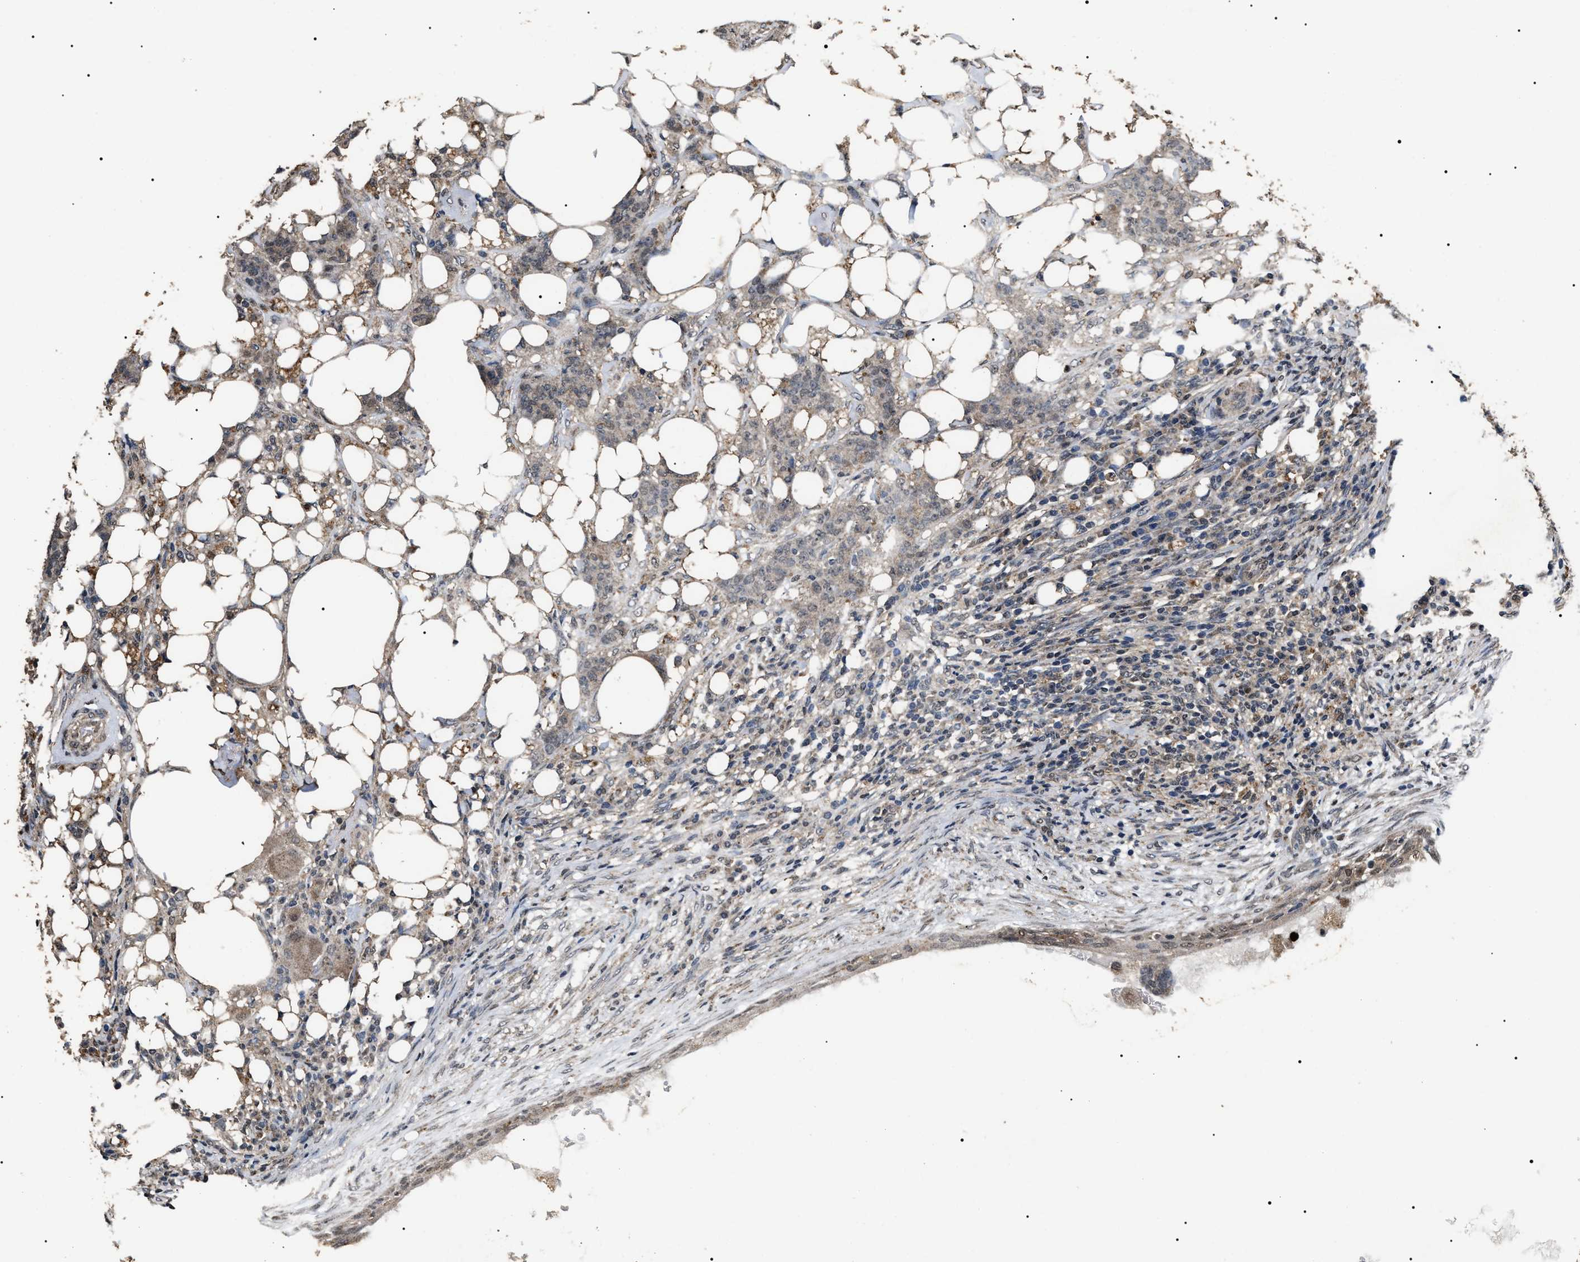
{"staining": {"intensity": "weak", "quantity": ">75%", "location": "cytoplasmic/membranous,nuclear"}, "tissue": "breast cancer", "cell_type": "Tumor cells", "image_type": "cancer", "snomed": [{"axis": "morphology", "description": "Duct carcinoma"}, {"axis": "topography", "description": "Breast"}], "caption": "Protein staining of invasive ductal carcinoma (breast) tissue reveals weak cytoplasmic/membranous and nuclear expression in approximately >75% of tumor cells.", "gene": "ANP32E", "patient": {"sex": "female", "age": 40}}